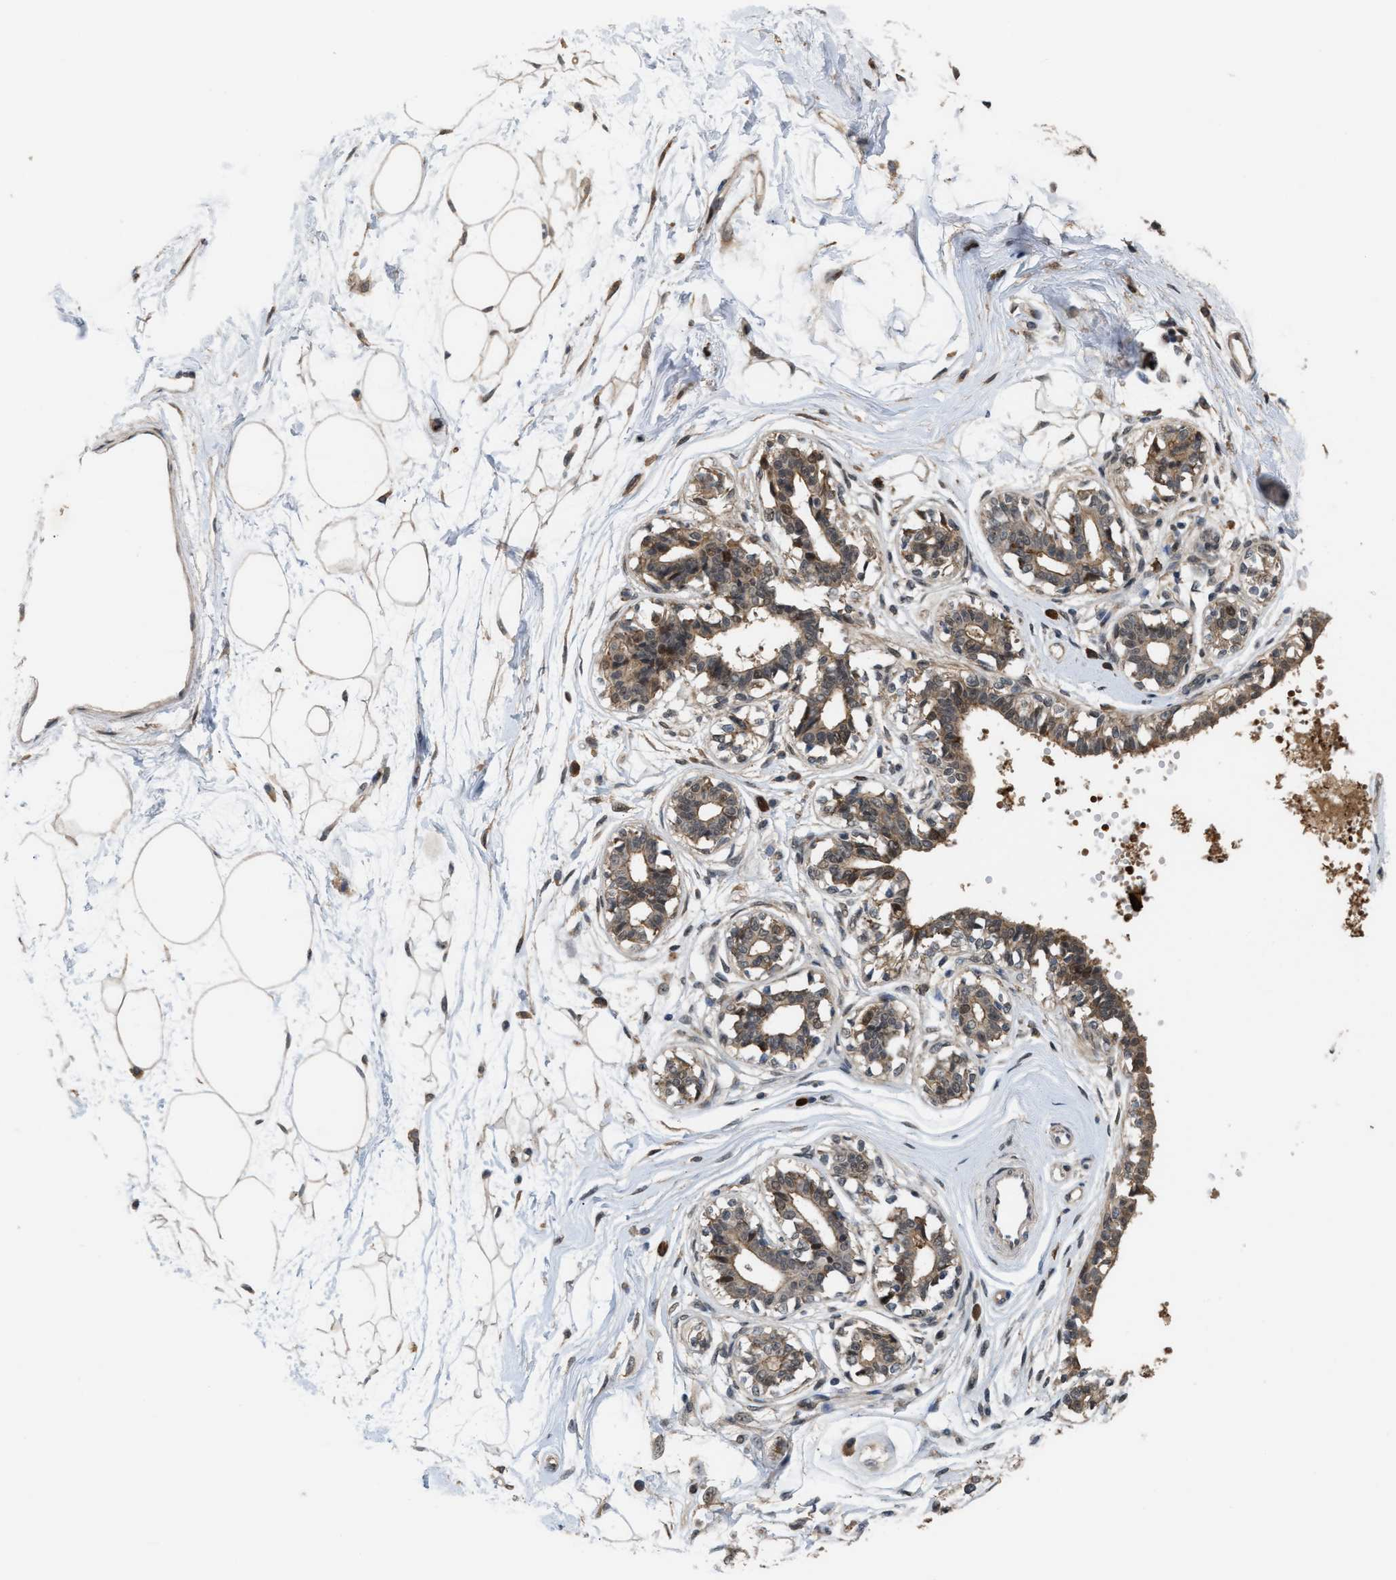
{"staining": {"intensity": "weak", "quantity": ">75%", "location": "cytoplasmic/membranous"}, "tissue": "breast", "cell_type": "Adipocytes", "image_type": "normal", "snomed": [{"axis": "morphology", "description": "Normal tissue, NOS"}, {"axis": "topography", "description": "Breast"}], "caption": "IHC of unremarkable breast reveals low levels of weak cytoplasmic/membranous staining in approximately >75% of adipocytes.", "gene": "MFSD6", "patient": {"sex": "female", "age": 45}}